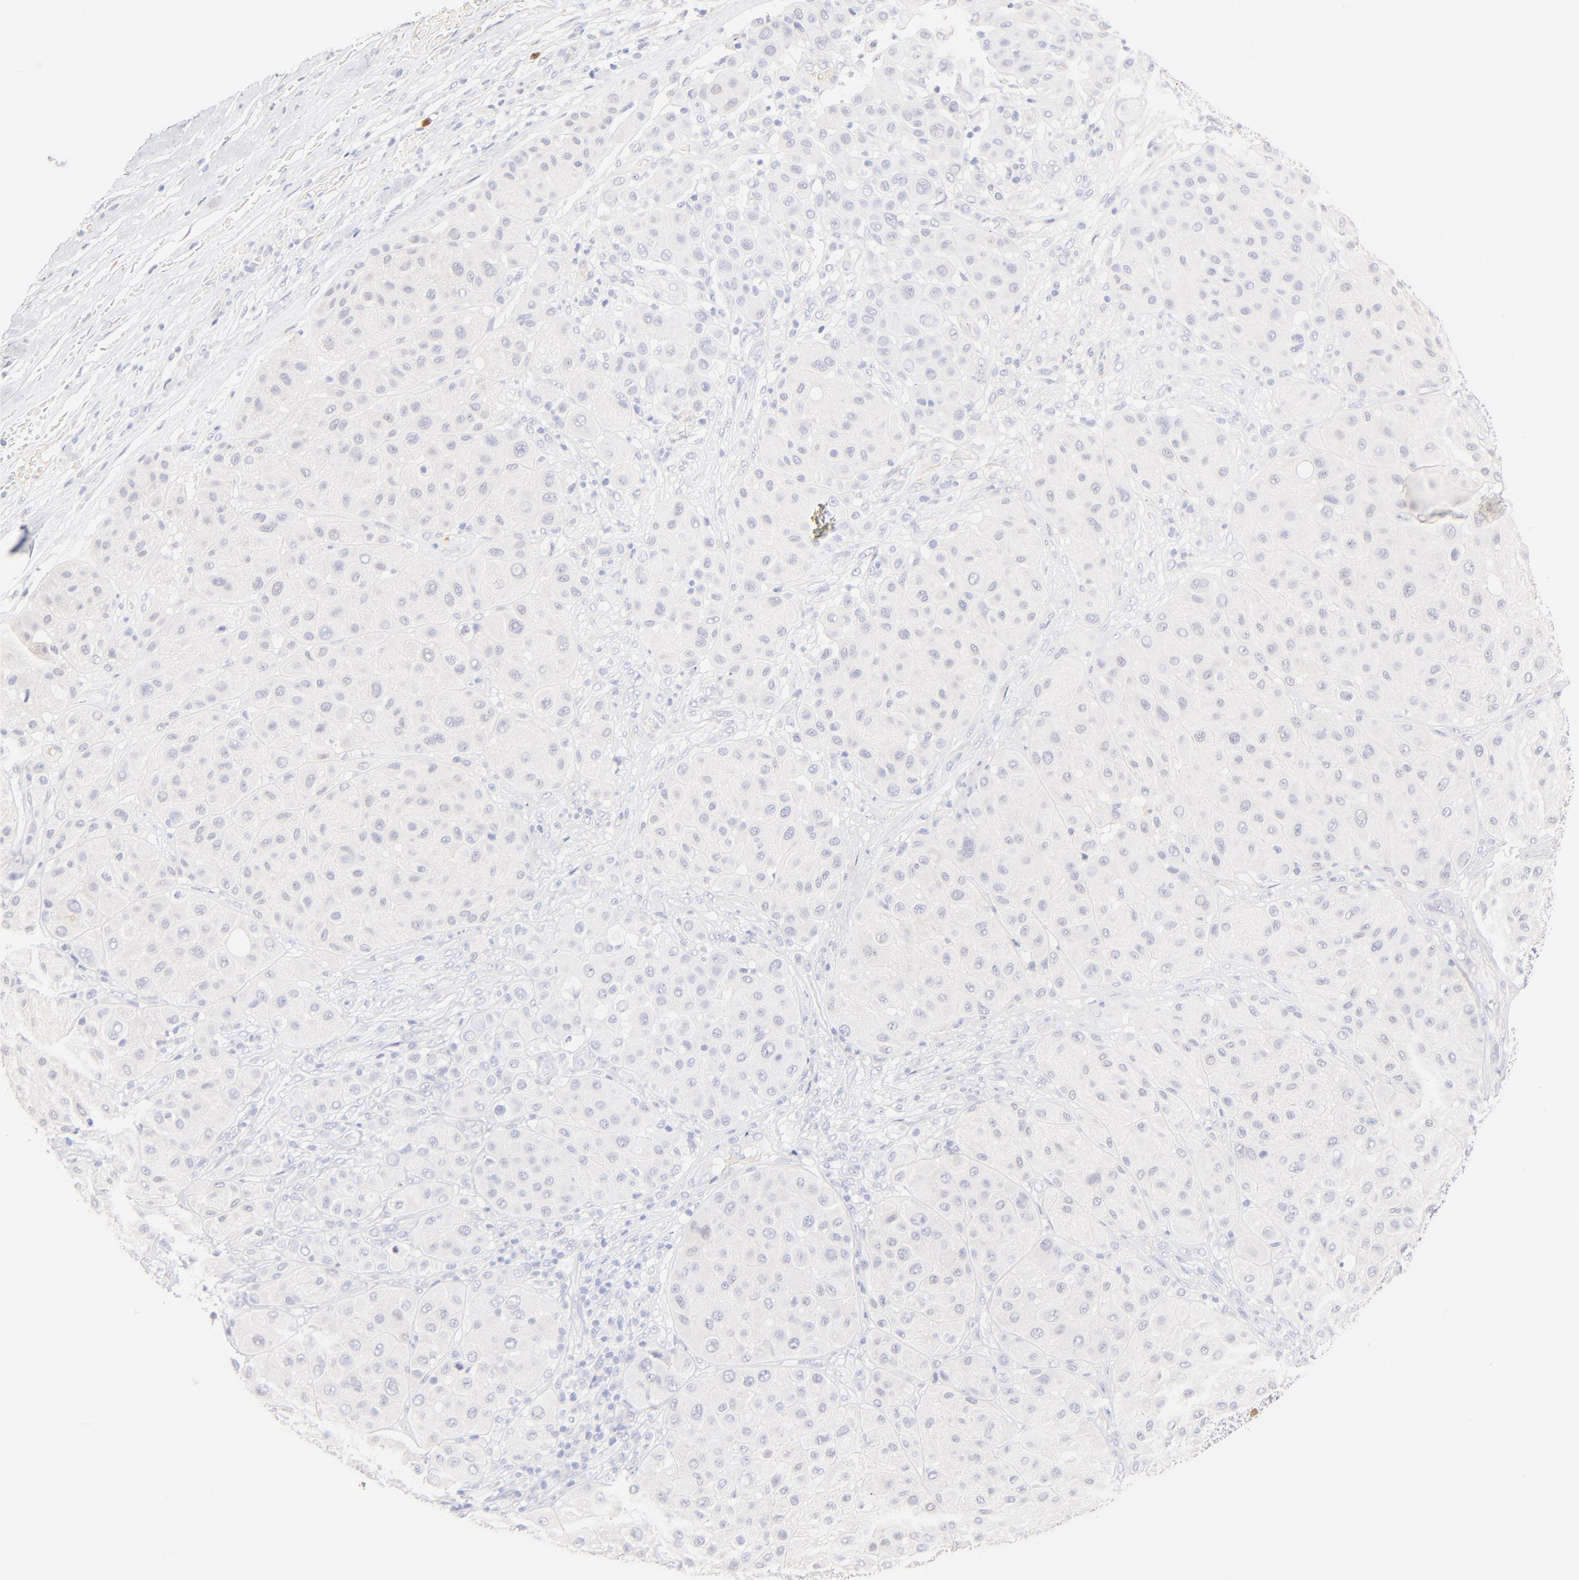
{"staining": {"intensity": "negative", "quantity": "none", "location": "none"}, "tissue": "melanoma", "cell_type": "Tumor cells", "image_type": "cancer", "snomed": [{"axis": "morphology", "description": "Normal tissue, NOS"}, {"axis": "morphology", "description": "Malignant melanoma, Metastatic site"}, {"axis": "topography", "description": "Skin"}], "caption": "High magnification brightfield microscopy of melanoma stained with DAB (brown) and counterstained with hematoxylin (blue): tumor cells show no significant expression.", "gene": "ASB9", "patient": {"sex": "male", "age": 41}}